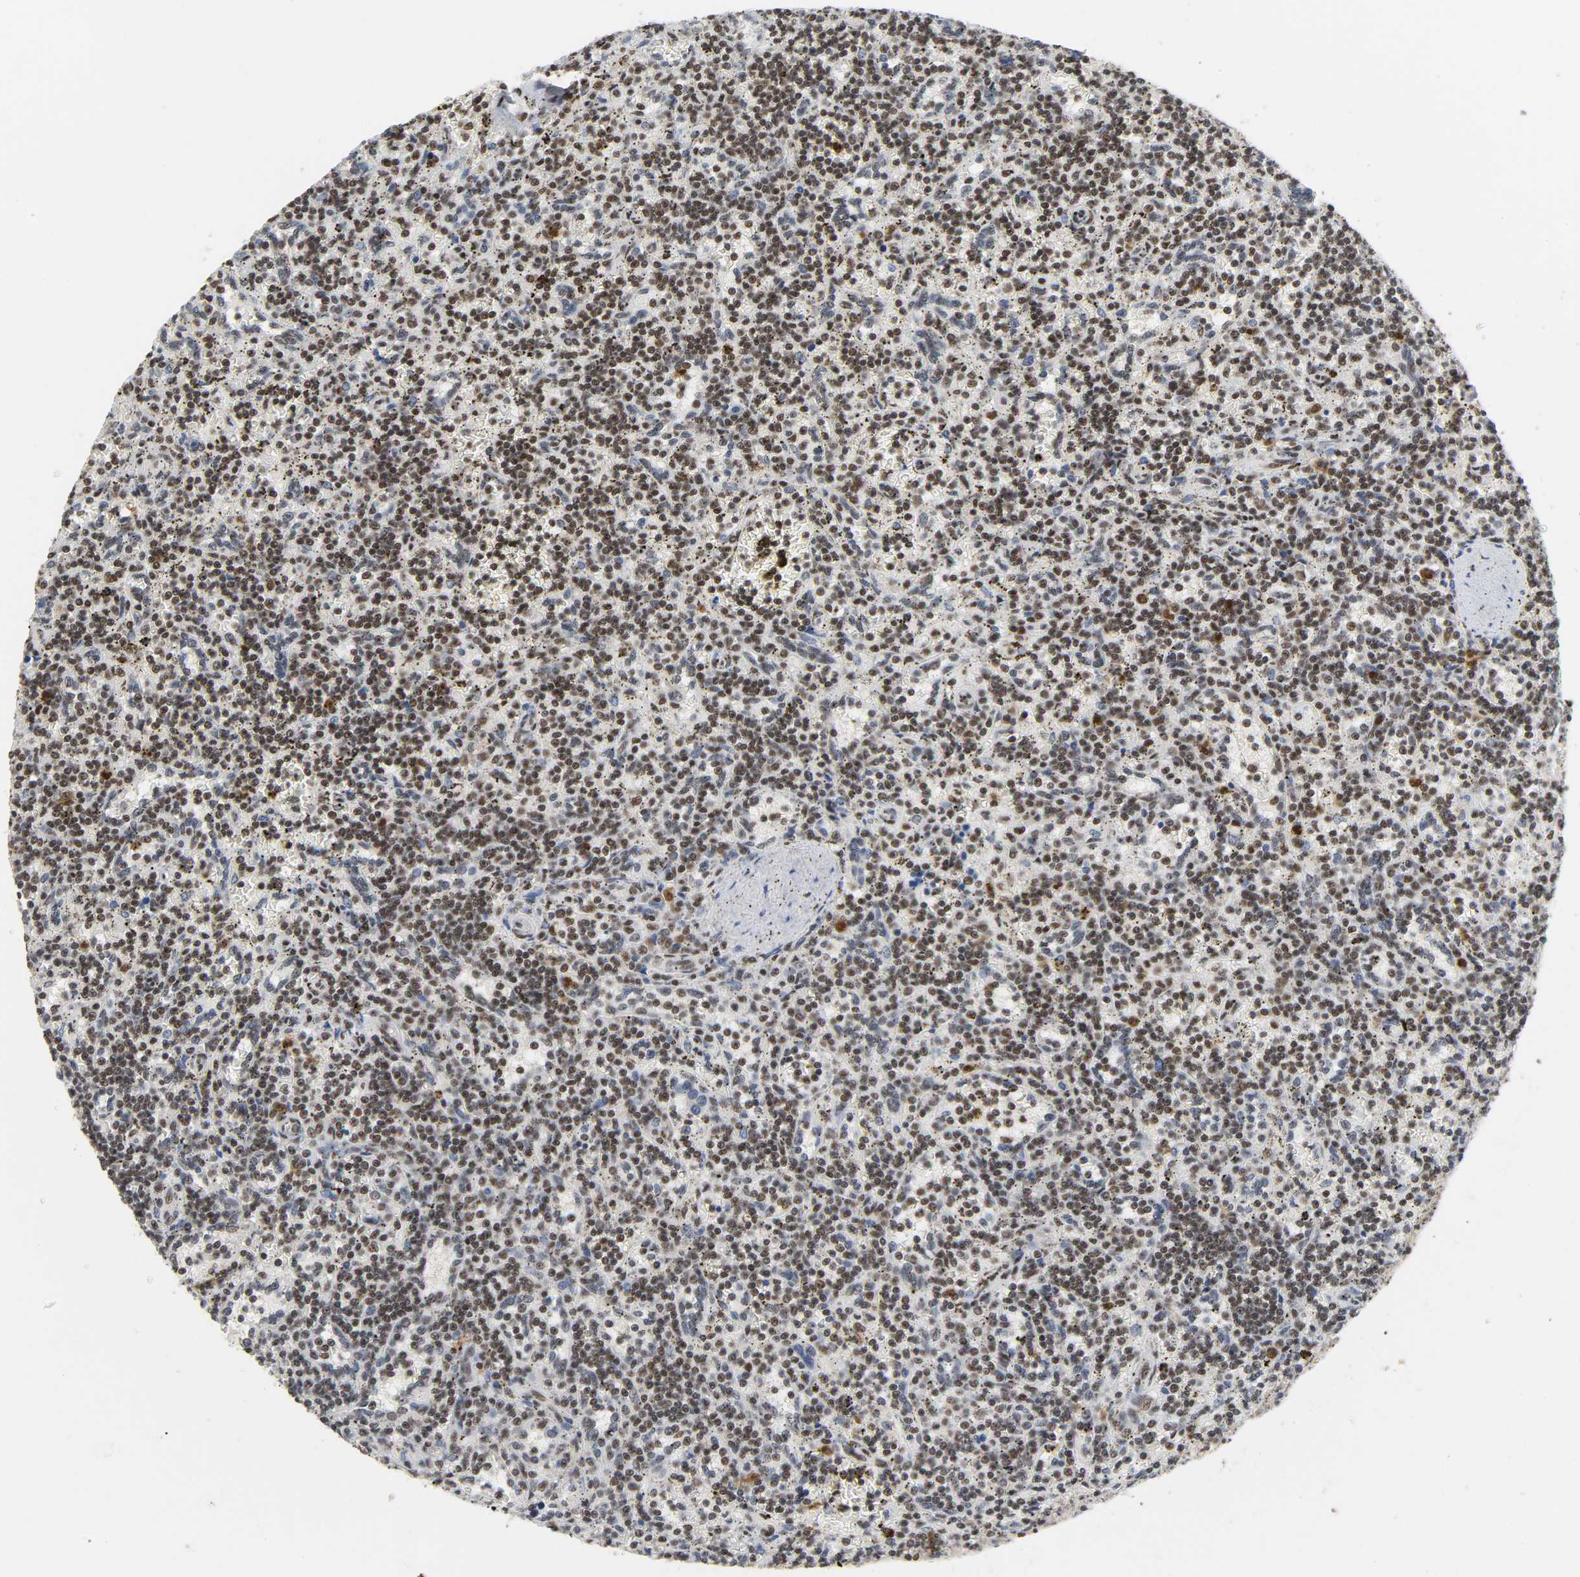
{"staining": {"intensity": "moderate", "quantity": ">75%", "location": "nuclear"}, "tissue": "lymphoma", "cell_type": "Tumor cells", "image_type": "cancer", "snomed": [{"axis": "morphology", "description": "Malignant lymphoma, non-Hodgkin's type, Low grade"}, {"axis": "topography", "description": "Spleen"}], "caption": "Immunohistochemistry (IHC) image of lymphoma stained for a protein (brown), which exhibits medium levels of moderate nuclear expression in about >75% of tumor cells.", "gene": "NCOA6", "patient": {"sex": "male", "age": 73}}